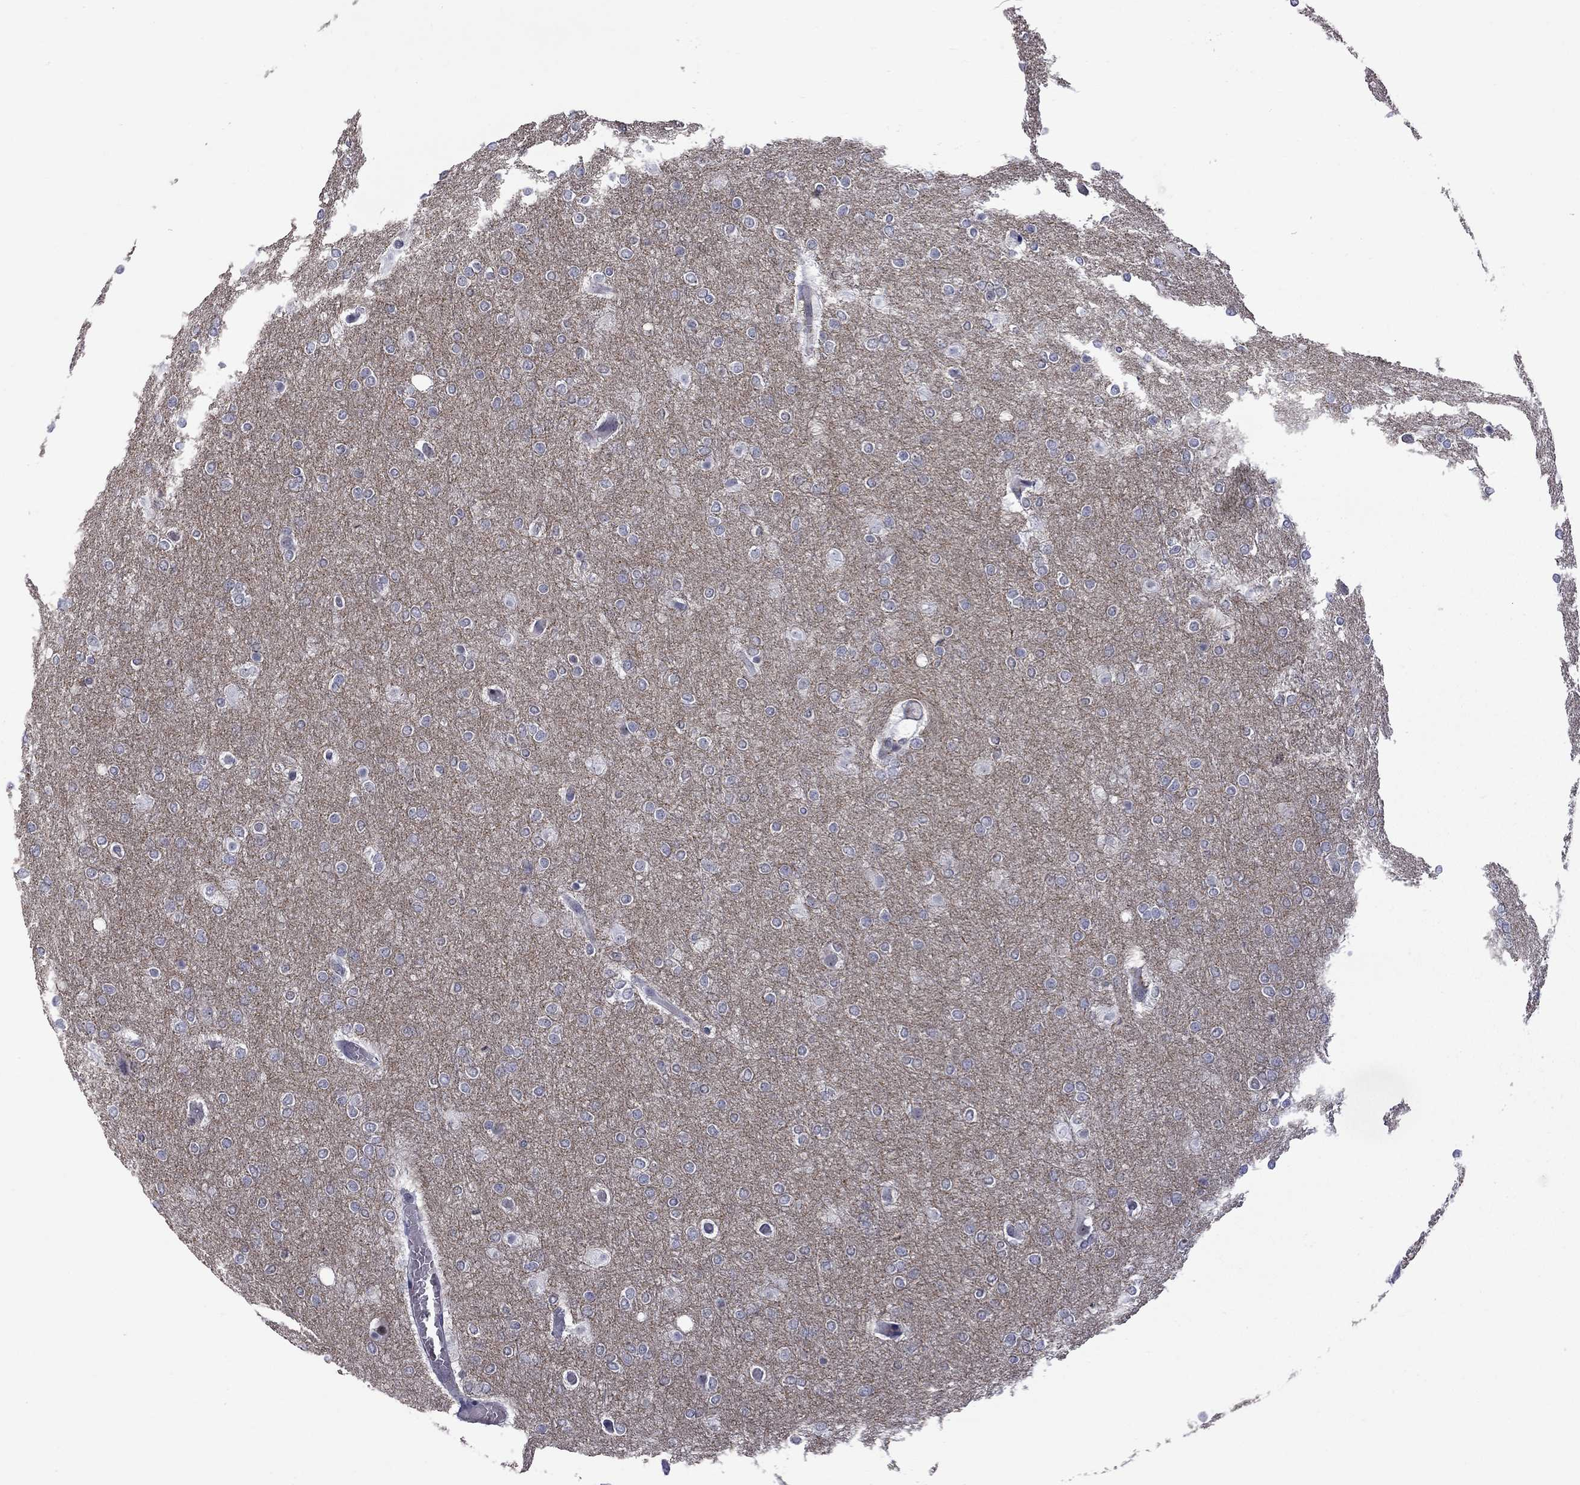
{"staining": {"intensity": "negative", "quantity": "none", "location": "none"}, "tissue": "glioma", "cell_type": "Tumor cells", "image_type": "cancer", "snomed": [{"axis": "morphology", "description": "Glioma, malignant, High grade"}, {"axis": "topography", "description": "Brain"}], "caption": "Tumor cells show no significant protein expression in malignant high-grade glioma.", "gene": "GSG1L", "patient": {"sex": "female", "age": 61}}